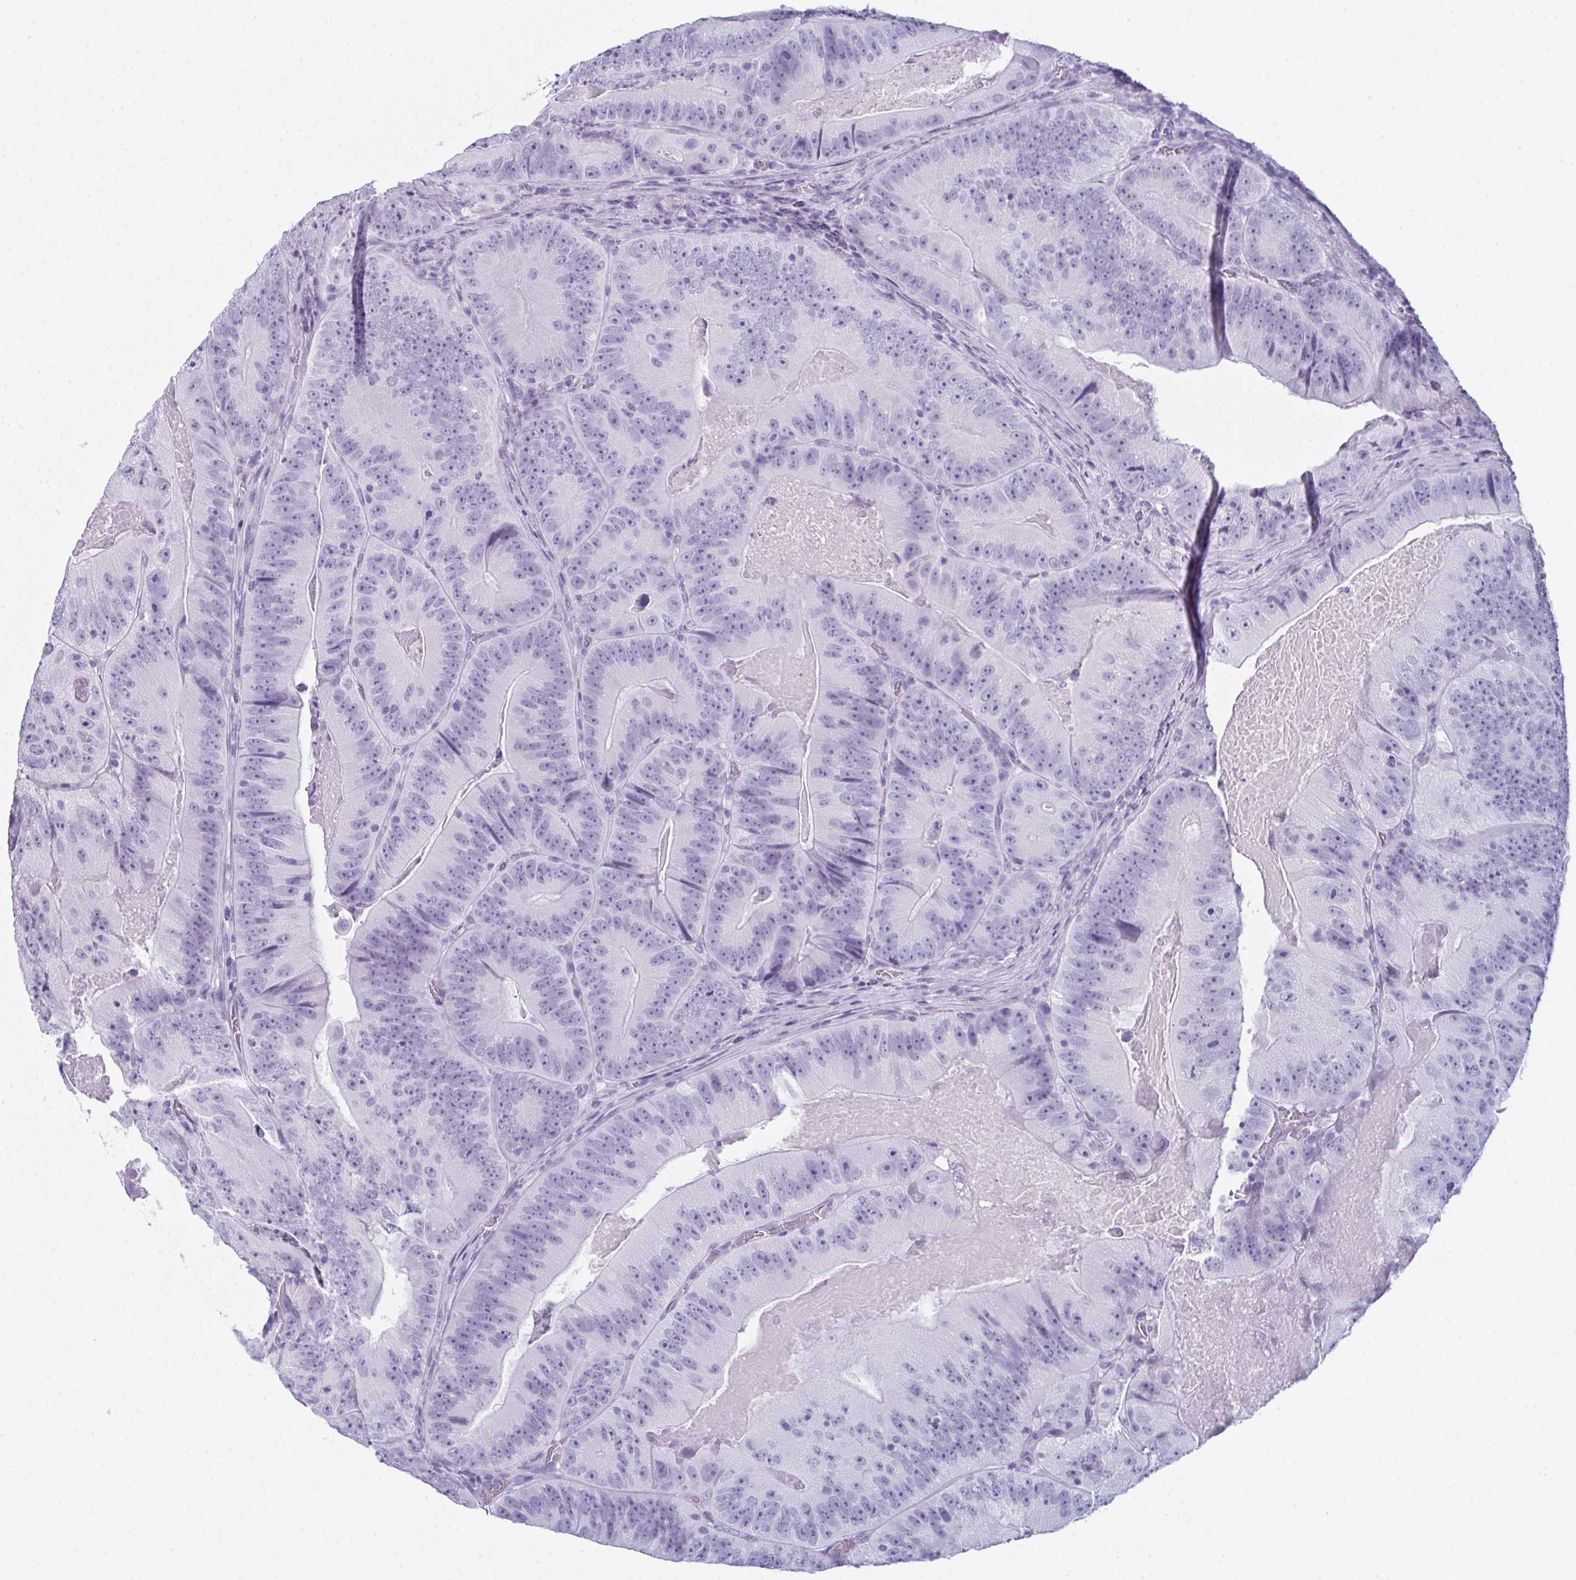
{"staining": {"intensity": "negative", "quantity": "none", "location": "none"}, "tissue": "colorectal cancer", "cell_type": "Tumor cells", "image_type": "cancer", "snomed": [{"axis": "morphology", "description": "Adenocarcinoma, NOS"}, {"axis": "topography", "description": "Colon"}], "caption": "High power microscopy histopathology image of an immunohistochemistry image of colorectal cancer, revealing no significant positivity in tumor cells.", "gene": "ENKUR", "patient": {"sex": "female", "age": 86}}